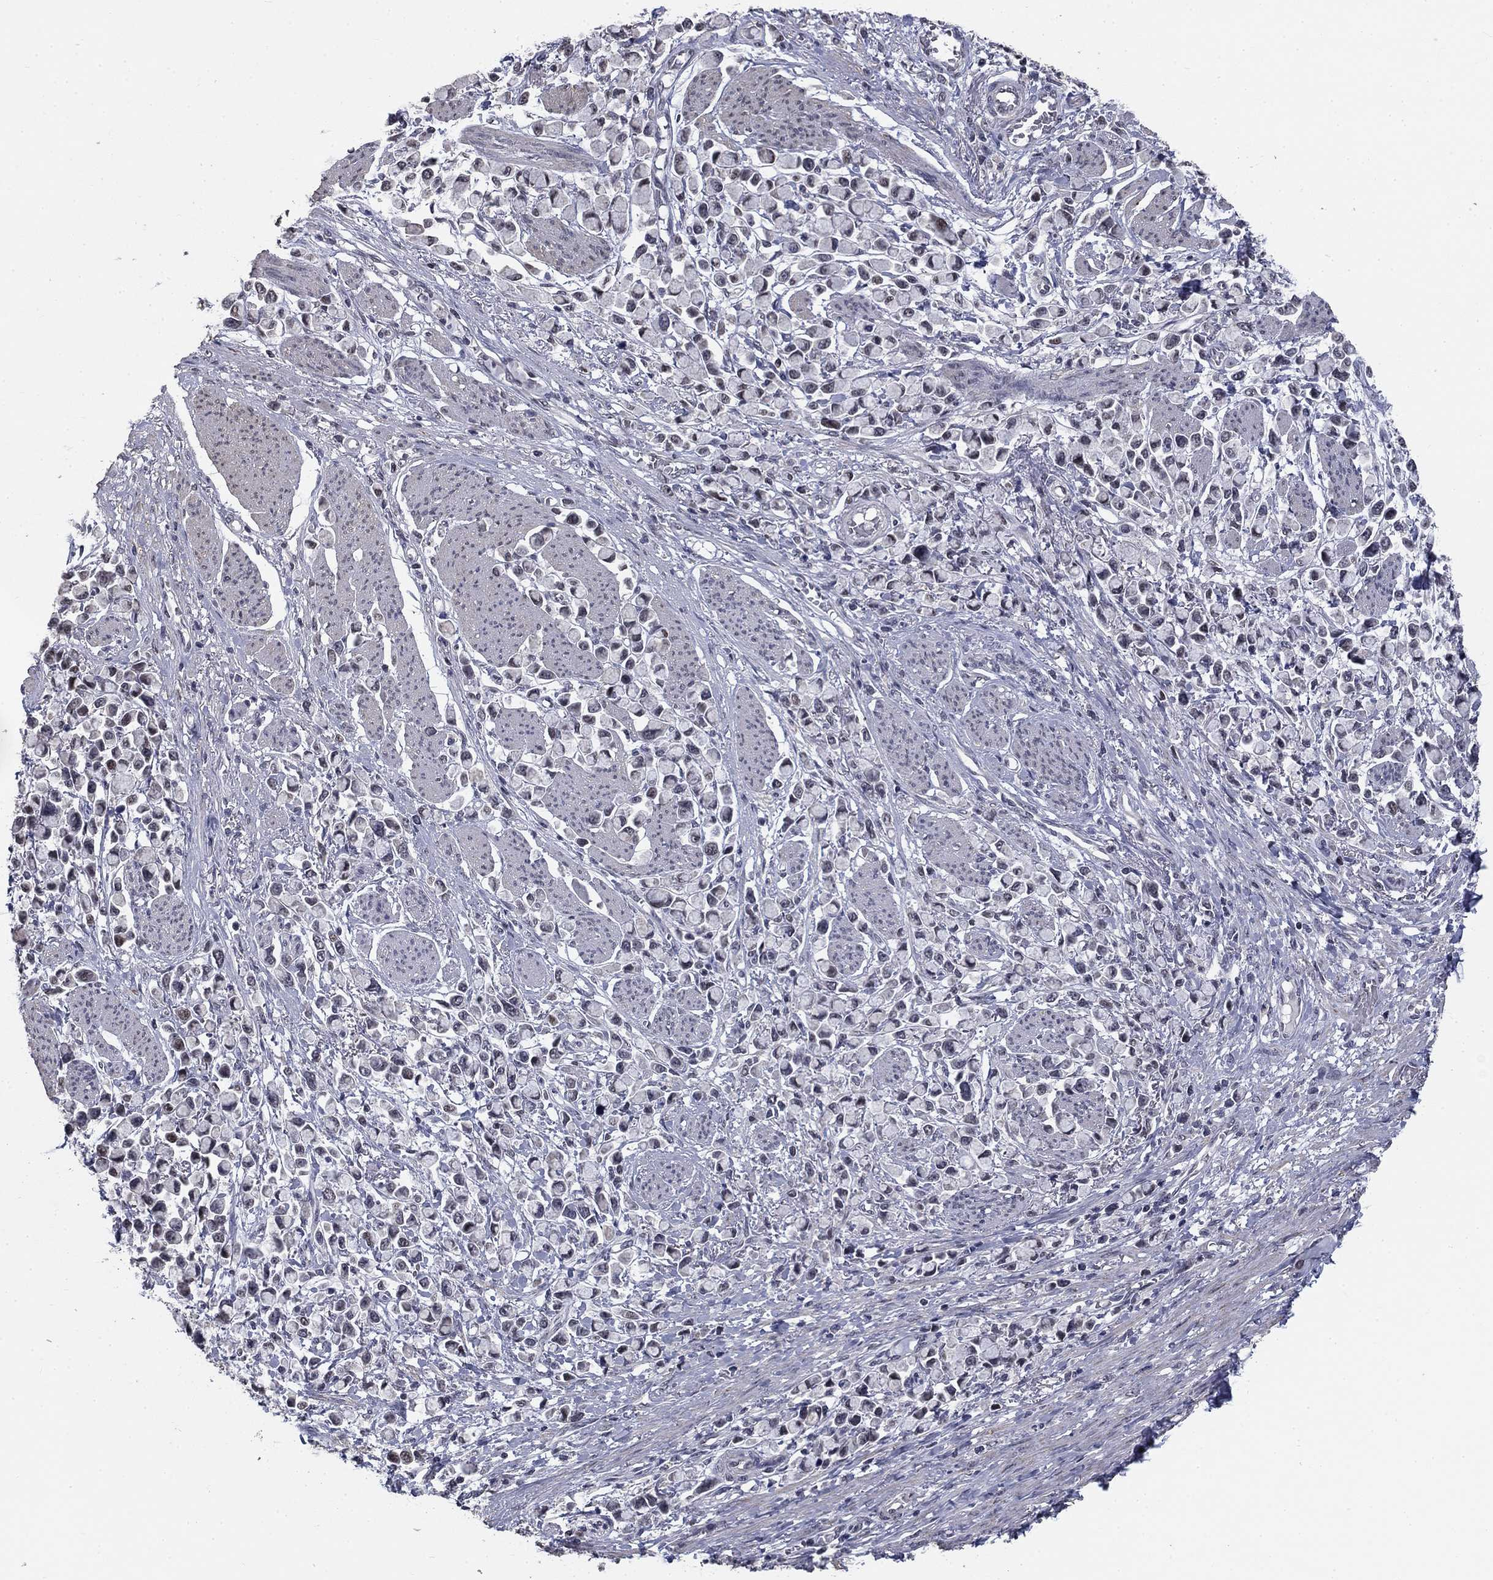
{"staining": {"intensity": "weak", "quantity": "<25%", "location": "nuclear"}, "tissue": "stomach cancer", "cell_type": "Tumor cells", "image_type": "cancer", "snomed": [{"axis": "morphology", "description": "Adenocarcinoma, NOS"}, {"axis": "topography", "description": "Stomach"}], "caption": "A histopathology image of stomach cancer (adenocarcinoma) stained for a protein displays no brown staining in tumor cells.", "gene": "SPATA33", "patient": {"sex": "female", "age": 81}}